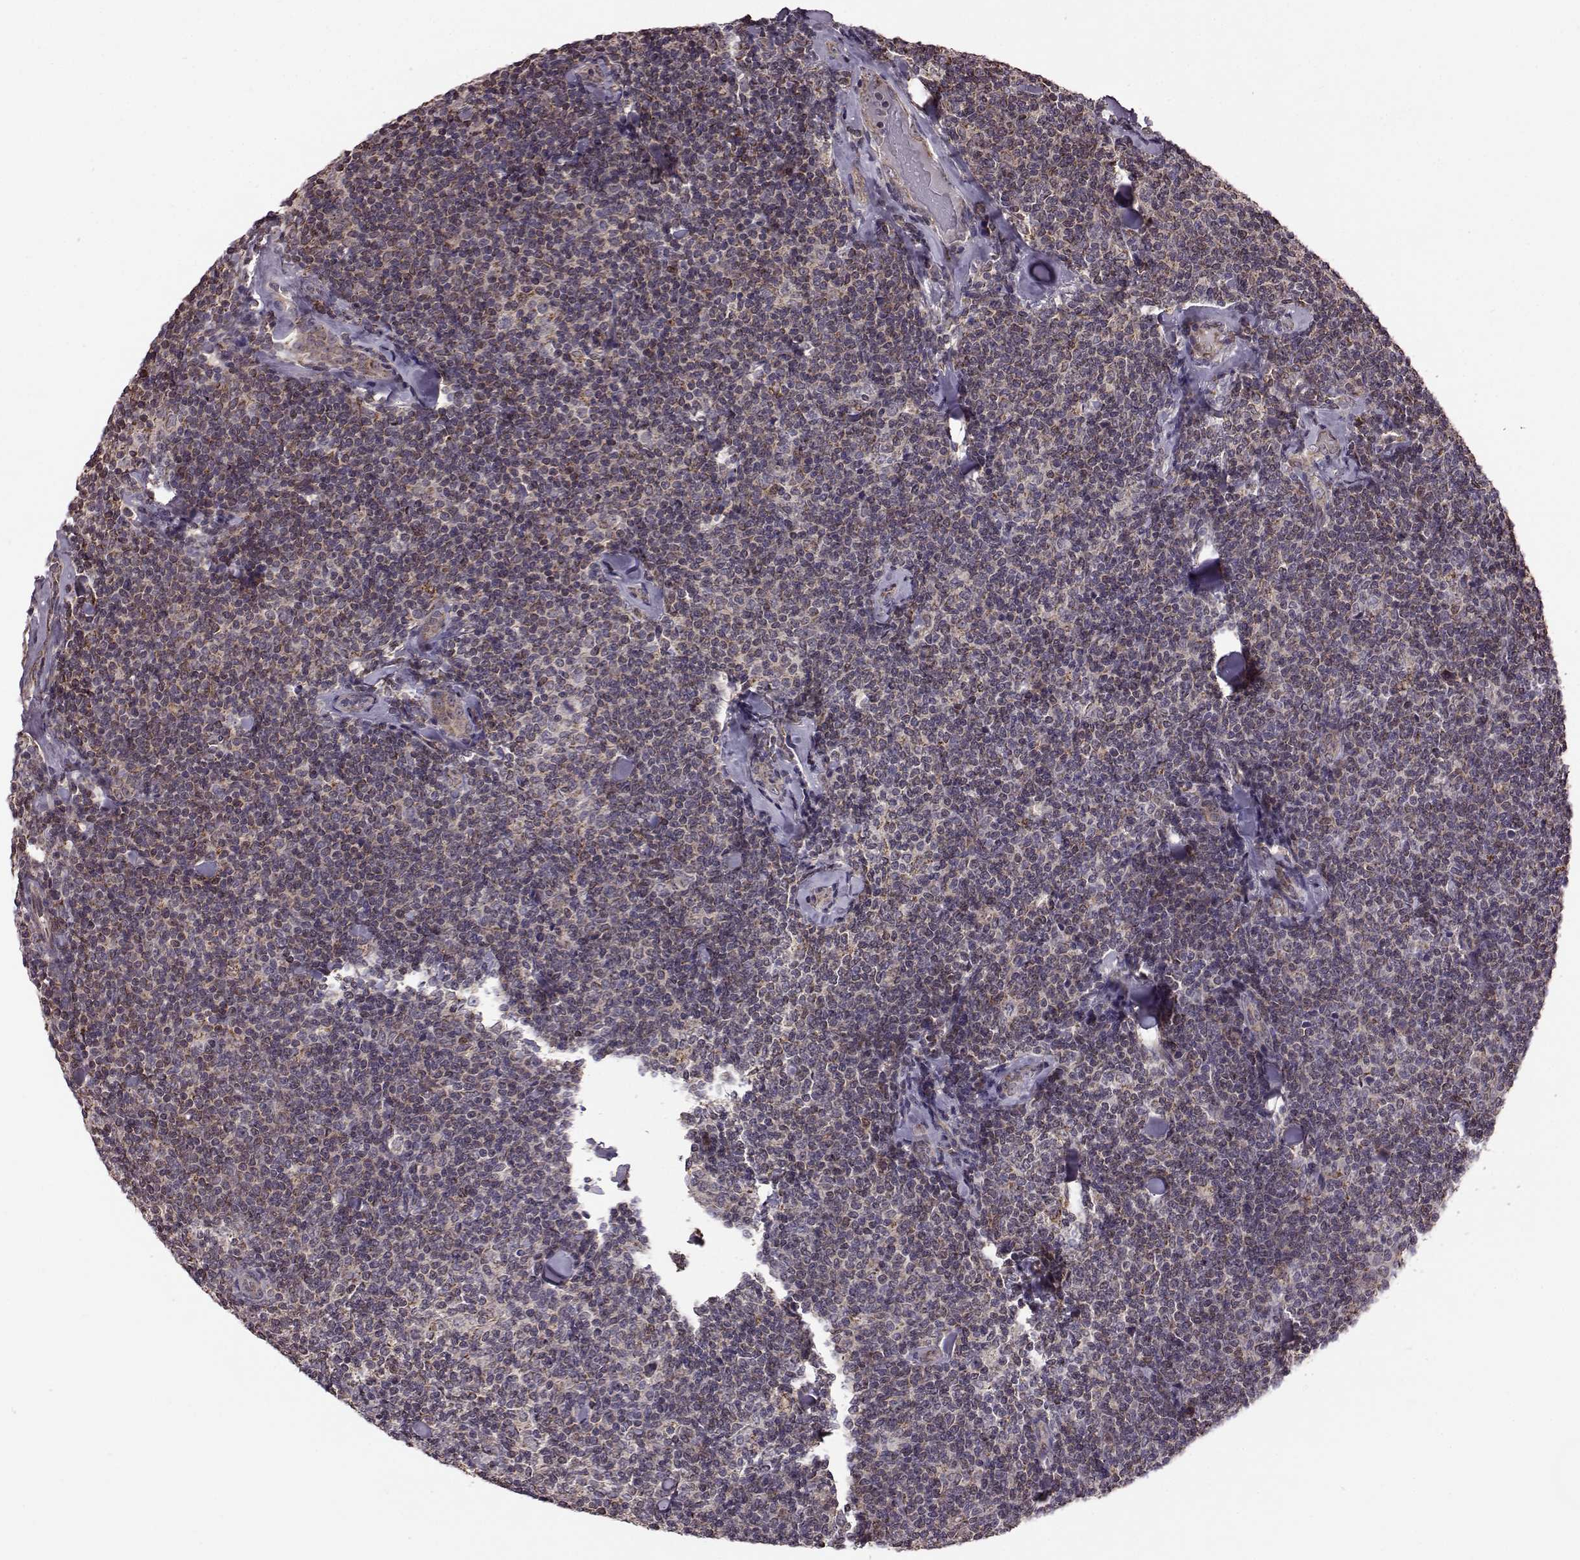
{"staining": {"intensity": "weak", "quantity": "<25%", "location": "cytoplasmic/membranous"}, "tissue": "lymphoma", "cell_type": "Tumor cells", "image_type": "cancer", "snomed": [{"axis": "morphology", "description": "Malignant lymphoma, non-Hodgkin's type, Low grade"}, {"axis": "topography", "description": "Lymph node"}], "caption": "Human malignant lymphoma, non-Hodgkin's type (low-grade) stained for a protein using IHC displays no positivity in tumor cells.", "gene": "PUDP", "patient": {"sex": "female", "age": 56}}